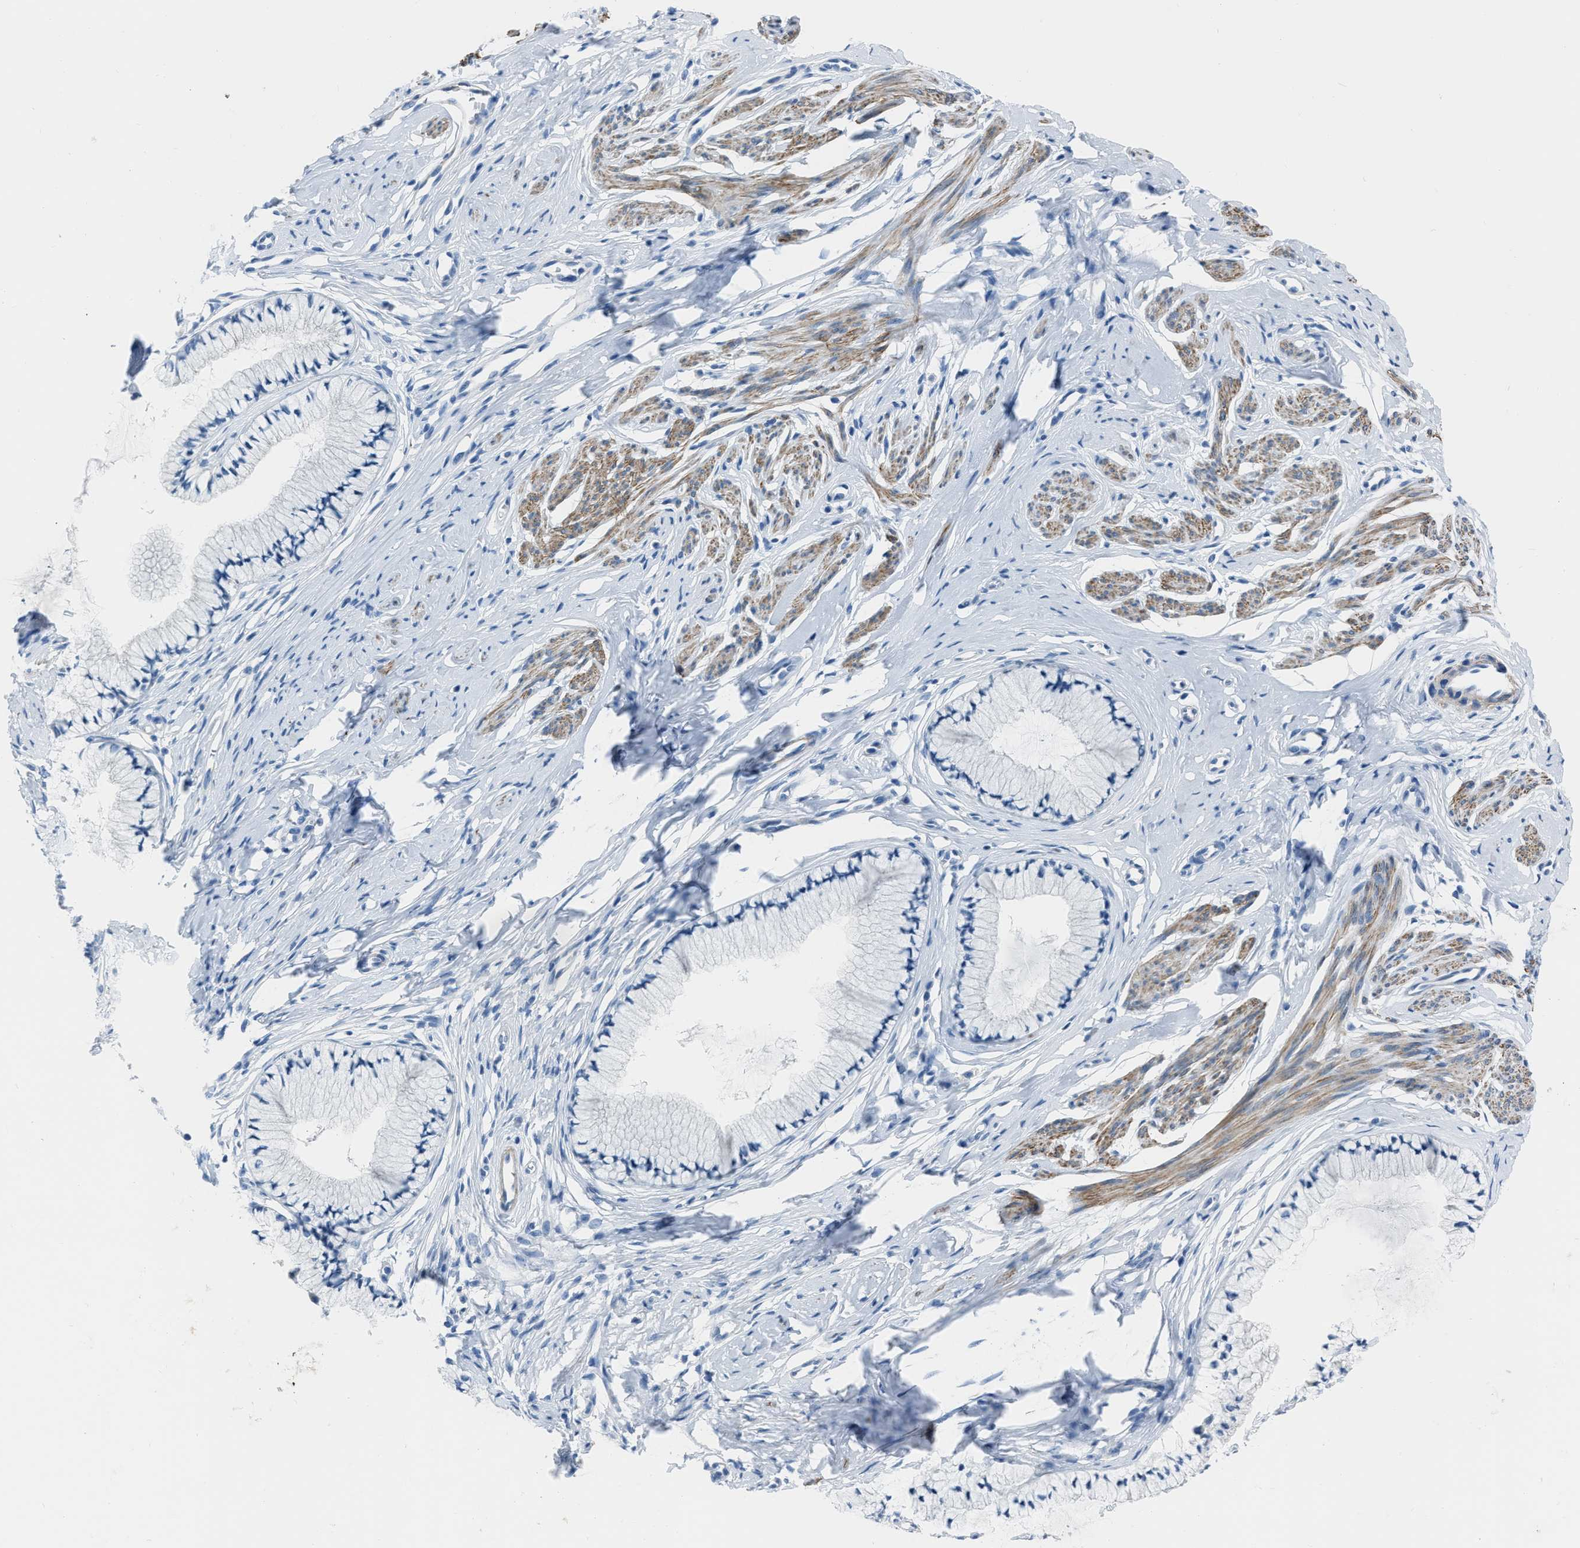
{"staining": {"intensity": "negative", "quantity": "none", "location": "none"}, "tissue": "cervix", "cell_type": "Glandular cells", "image_type": "normal", "snomed": [{"axis": "morphology", "description": "Normal tissue, NOS"}, {"axis": "topography", "description": "Cervix"}], "caption": "This is an immunohistochemistry (IHC) micrograph of unremarkable cervix. There is no positivity in glandular cells.", "gene": "SPATC1L", "patient": {"sex": "female", "age": 77}}